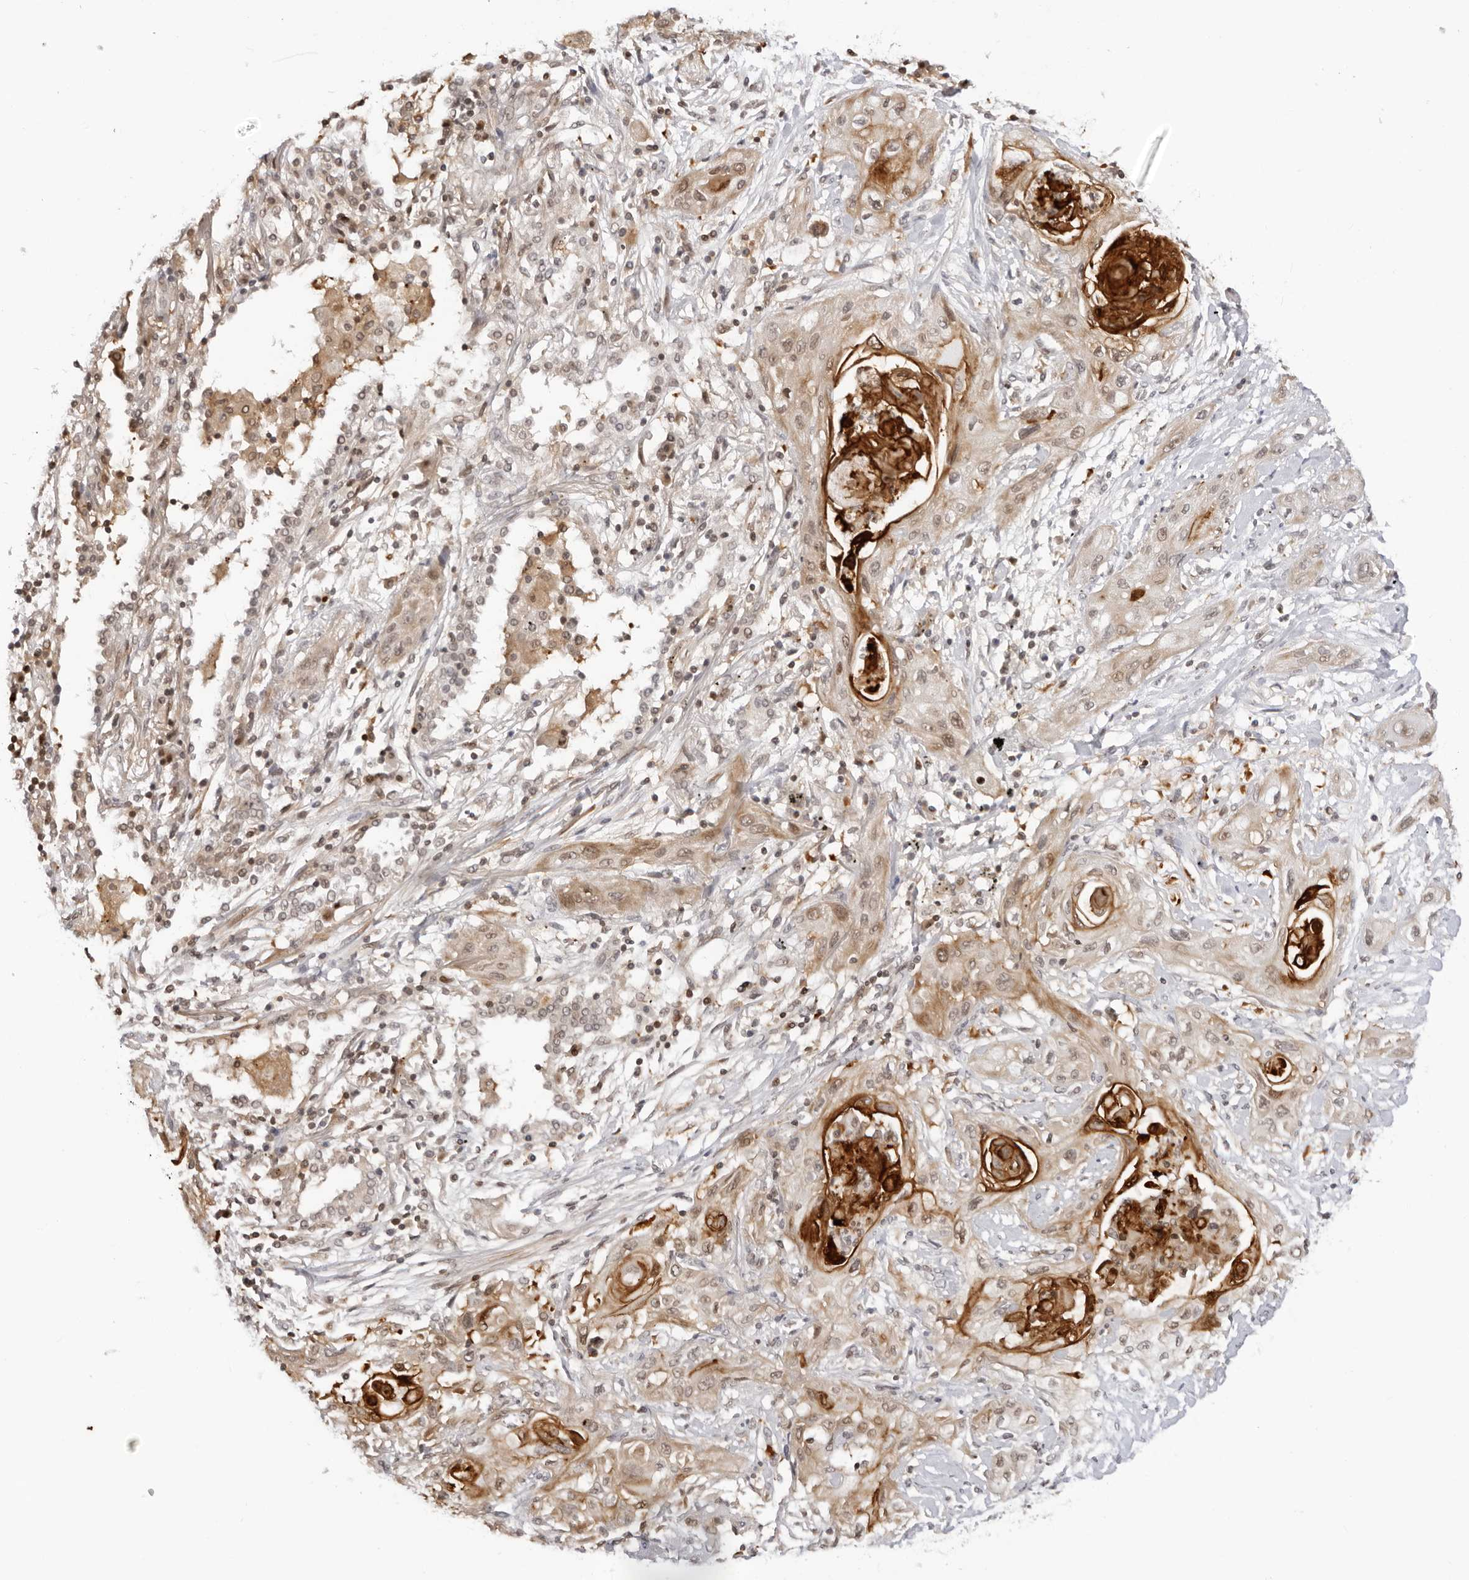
{"staining": {"intensity": "weak", "quantity": ">75%", "location": "cytoplasmic/membranous,nuclear"}, "tissue": "lung cancer", "cell_type": "Tumor cells", "image_type": "cancer", "snomed": [{"axis": "morphology", "description": "Squamous cell carcinoma, NOS"}, {"axis": "topography", "description": "Lung"}], "caption": "Immunohistochemical staining of lung cancer demonstrates low levels of weak cytoplasmic/membranous and nuclear positivity in about >75% of tumor cells.", "gene": "RNF146", "patient": {"sex": "female", "age": 47}}